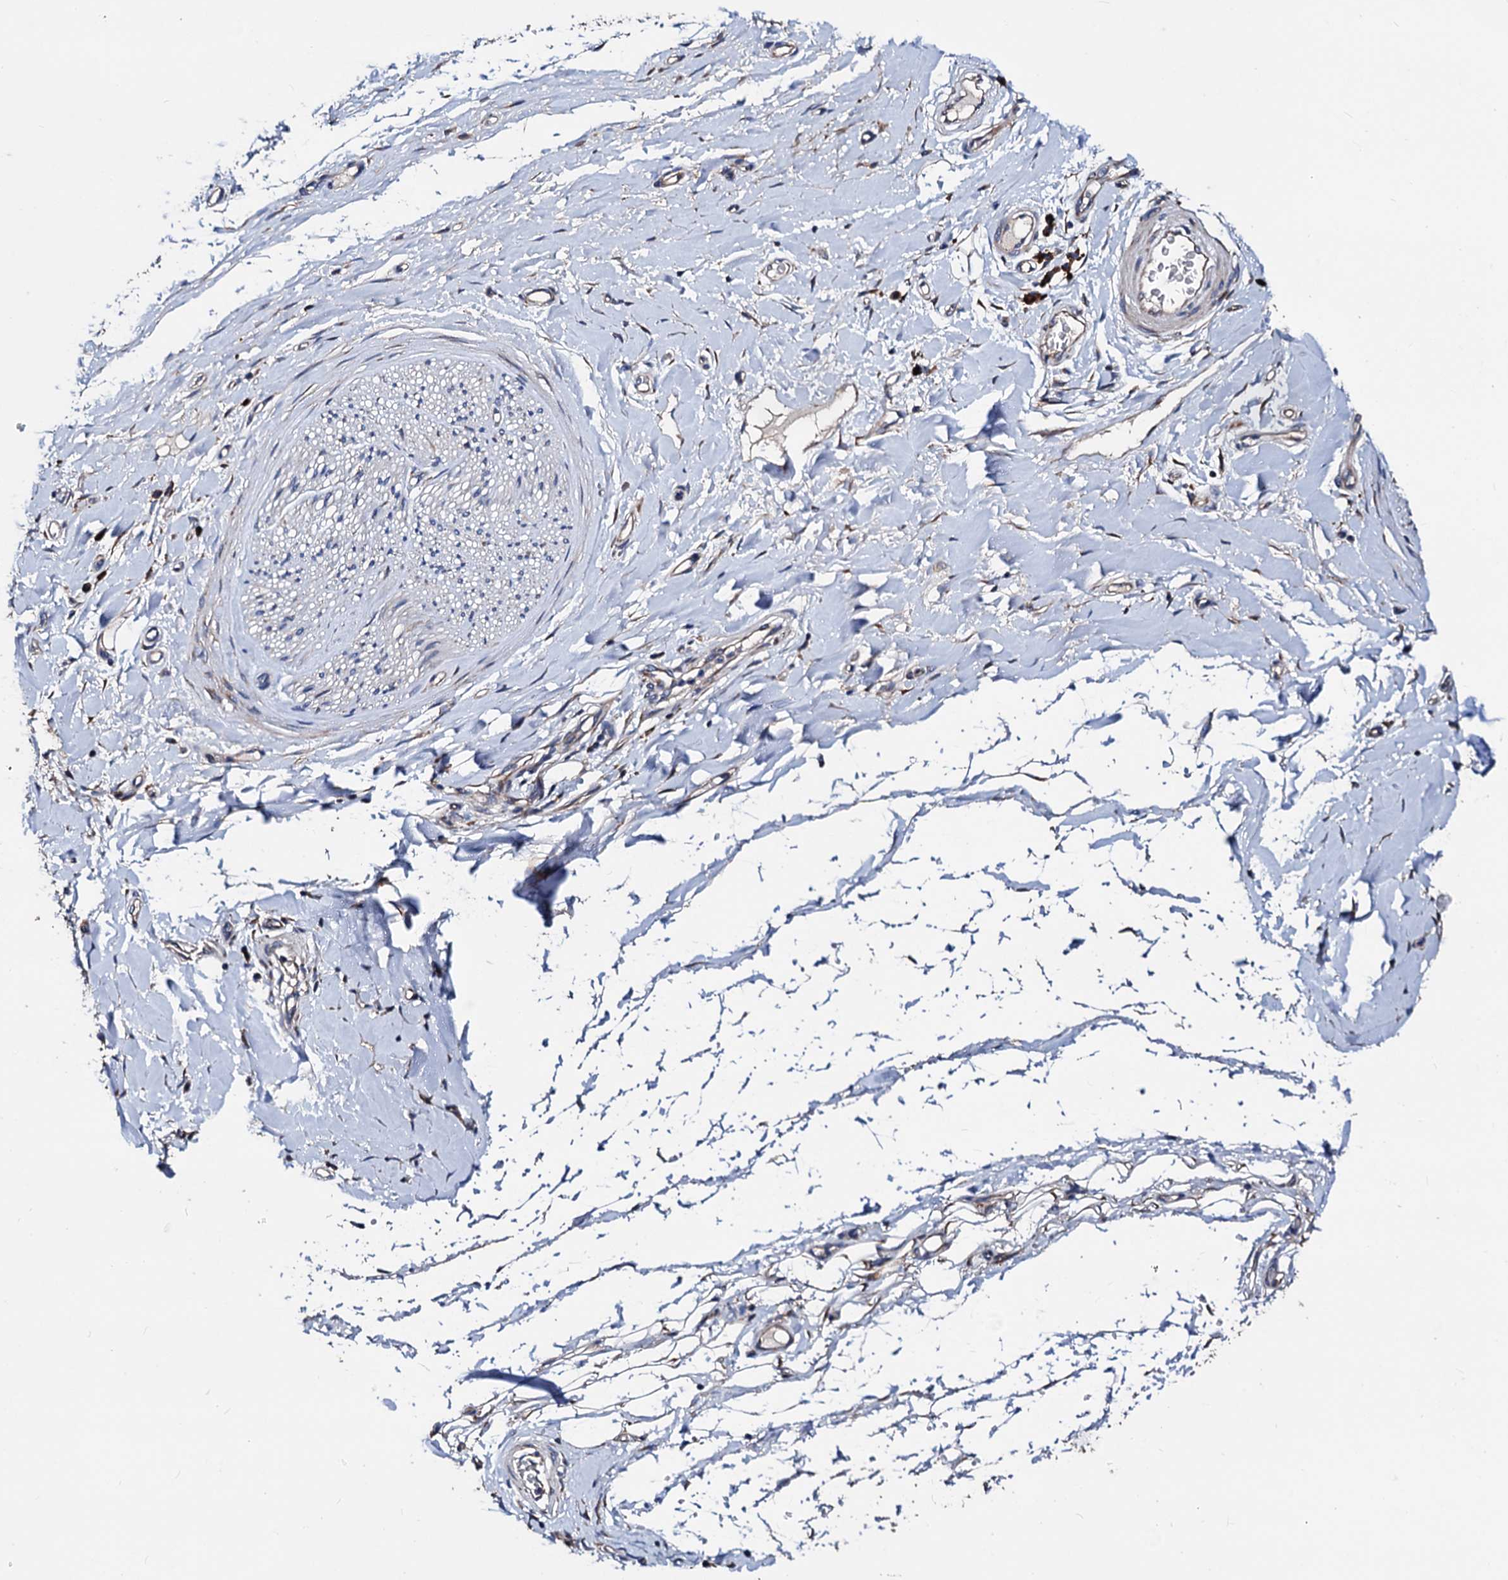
{"staining": {"intensity": "negative", "quantity": "none", "location": "none"}, "tissue": "adipose tissue", "cell_type": "Adipocytes", "image_type": "normal", "snomed": [{"axis": "morphology", "description": "Normal tissue, NOS"}, {"axis": "morphology", "description": "Adenocarcinoma, NOS"}, {"axis": "topography", "description": "Stomach, upper"}, {"axis": "topography", "description": "Peripheral nerve tissue"}], "caption": "IHC of normal adipose tissue demonstrates no positivity in adipocytes.", "gene": "AKAP11", "patient": {"sex": "male", "age": 62}}